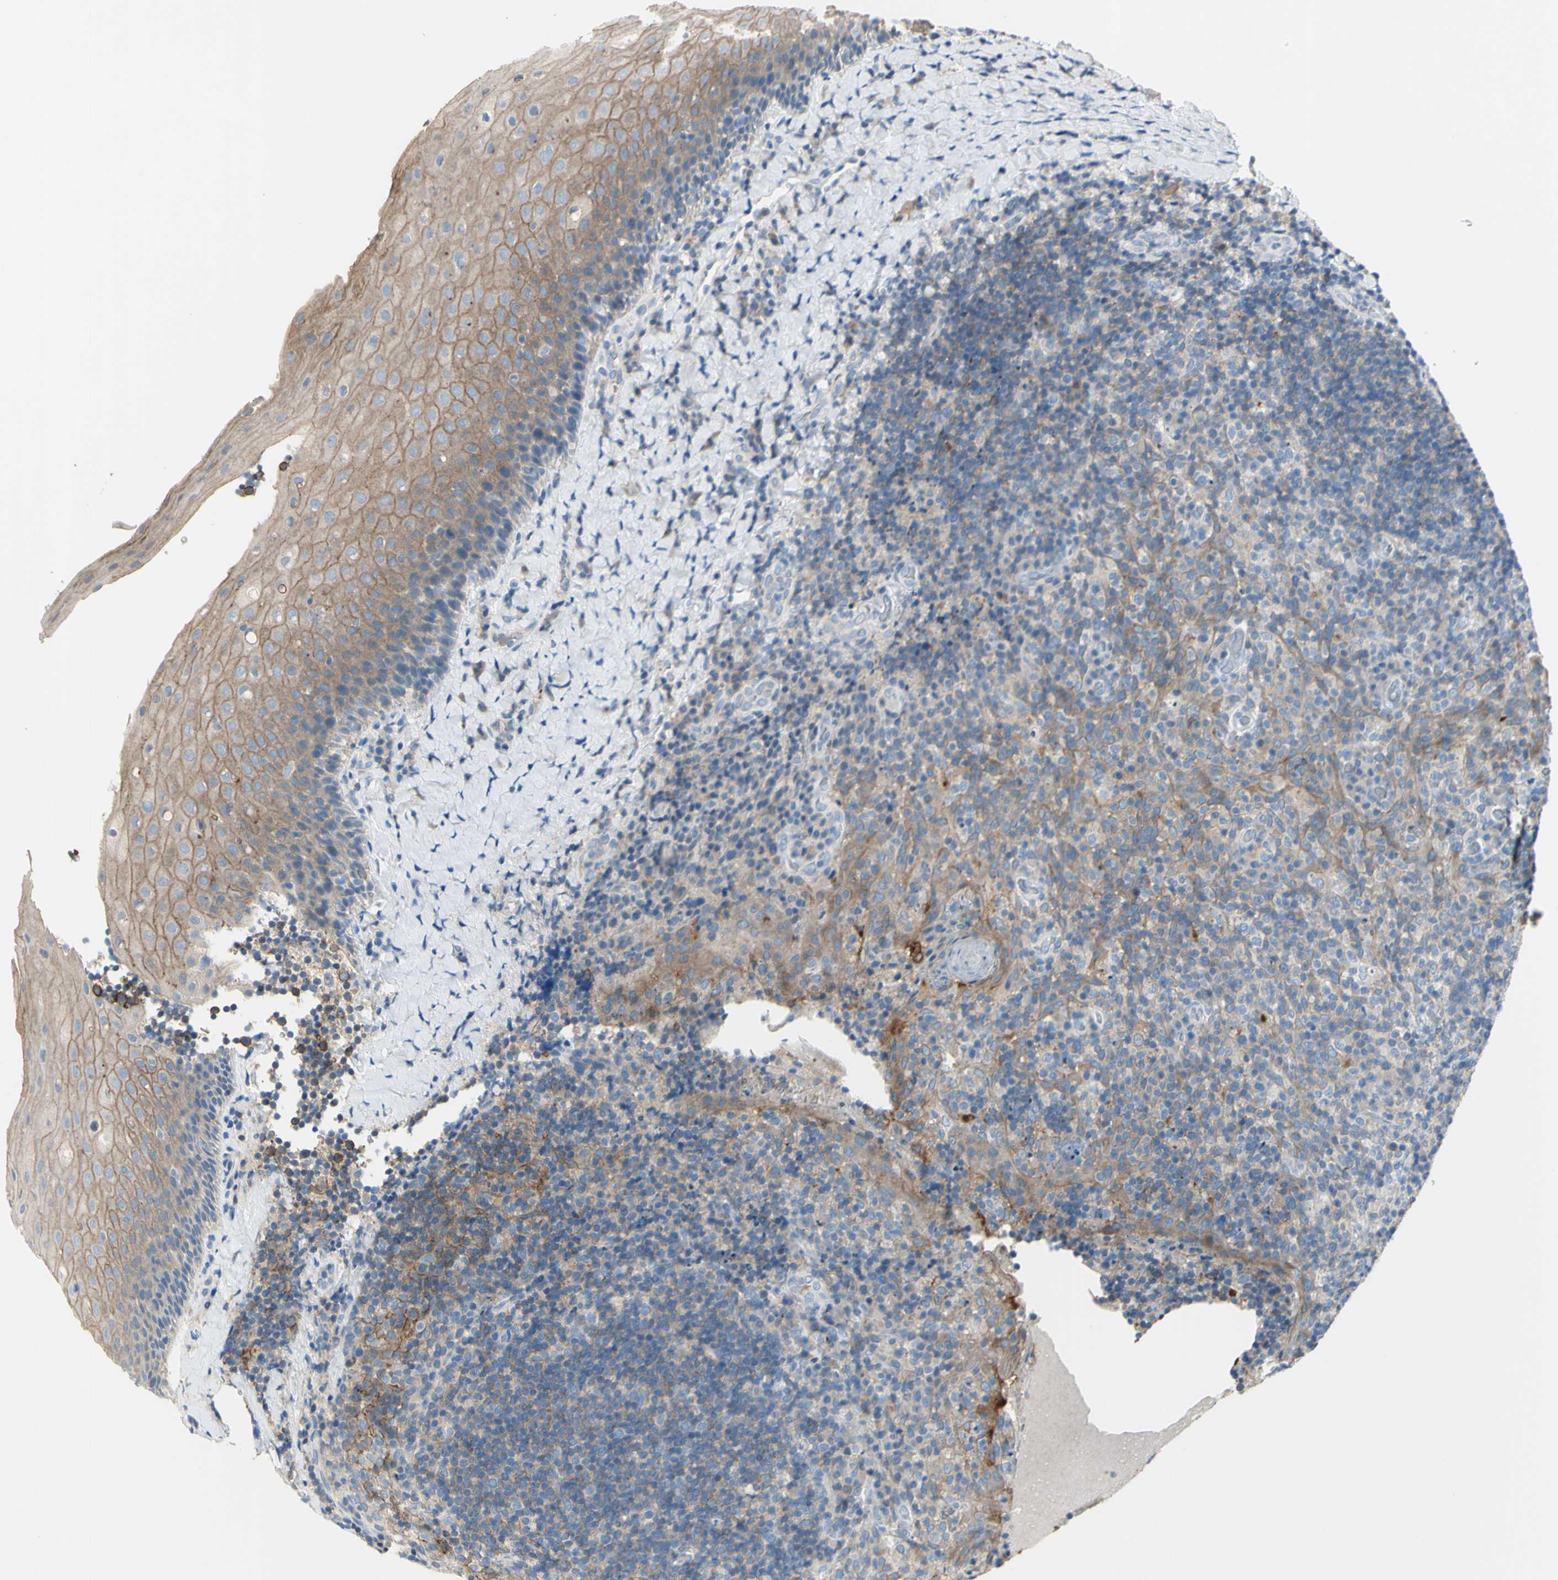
{"staining": {"intensity": "strong", "quantity": ">75%", "location": "cytoplasmic/membranous"}, "tissue": "tonsil", "cell_type": "Germinal center cells", "image_type": "normal", "snomed": [{"axis": "morphology", "description": "Normal tissue, NOS"}, {"axis": "topography", "description": "Tonsil"}], "caption": "Protein staining by immunohistochemistry shows strong cytoplasmic/membranous positivity in about >75% of germinal center cells in normal tonsil. The staining was performed using DAB (3,3'-diaminobenzidine) to visualize the protein expression in brown, while the nuclei were stained in blue with hematoxylin (Magnification: 20x).", "gene": "MUC1", "patient": {"sex": "male", "age": 17}}